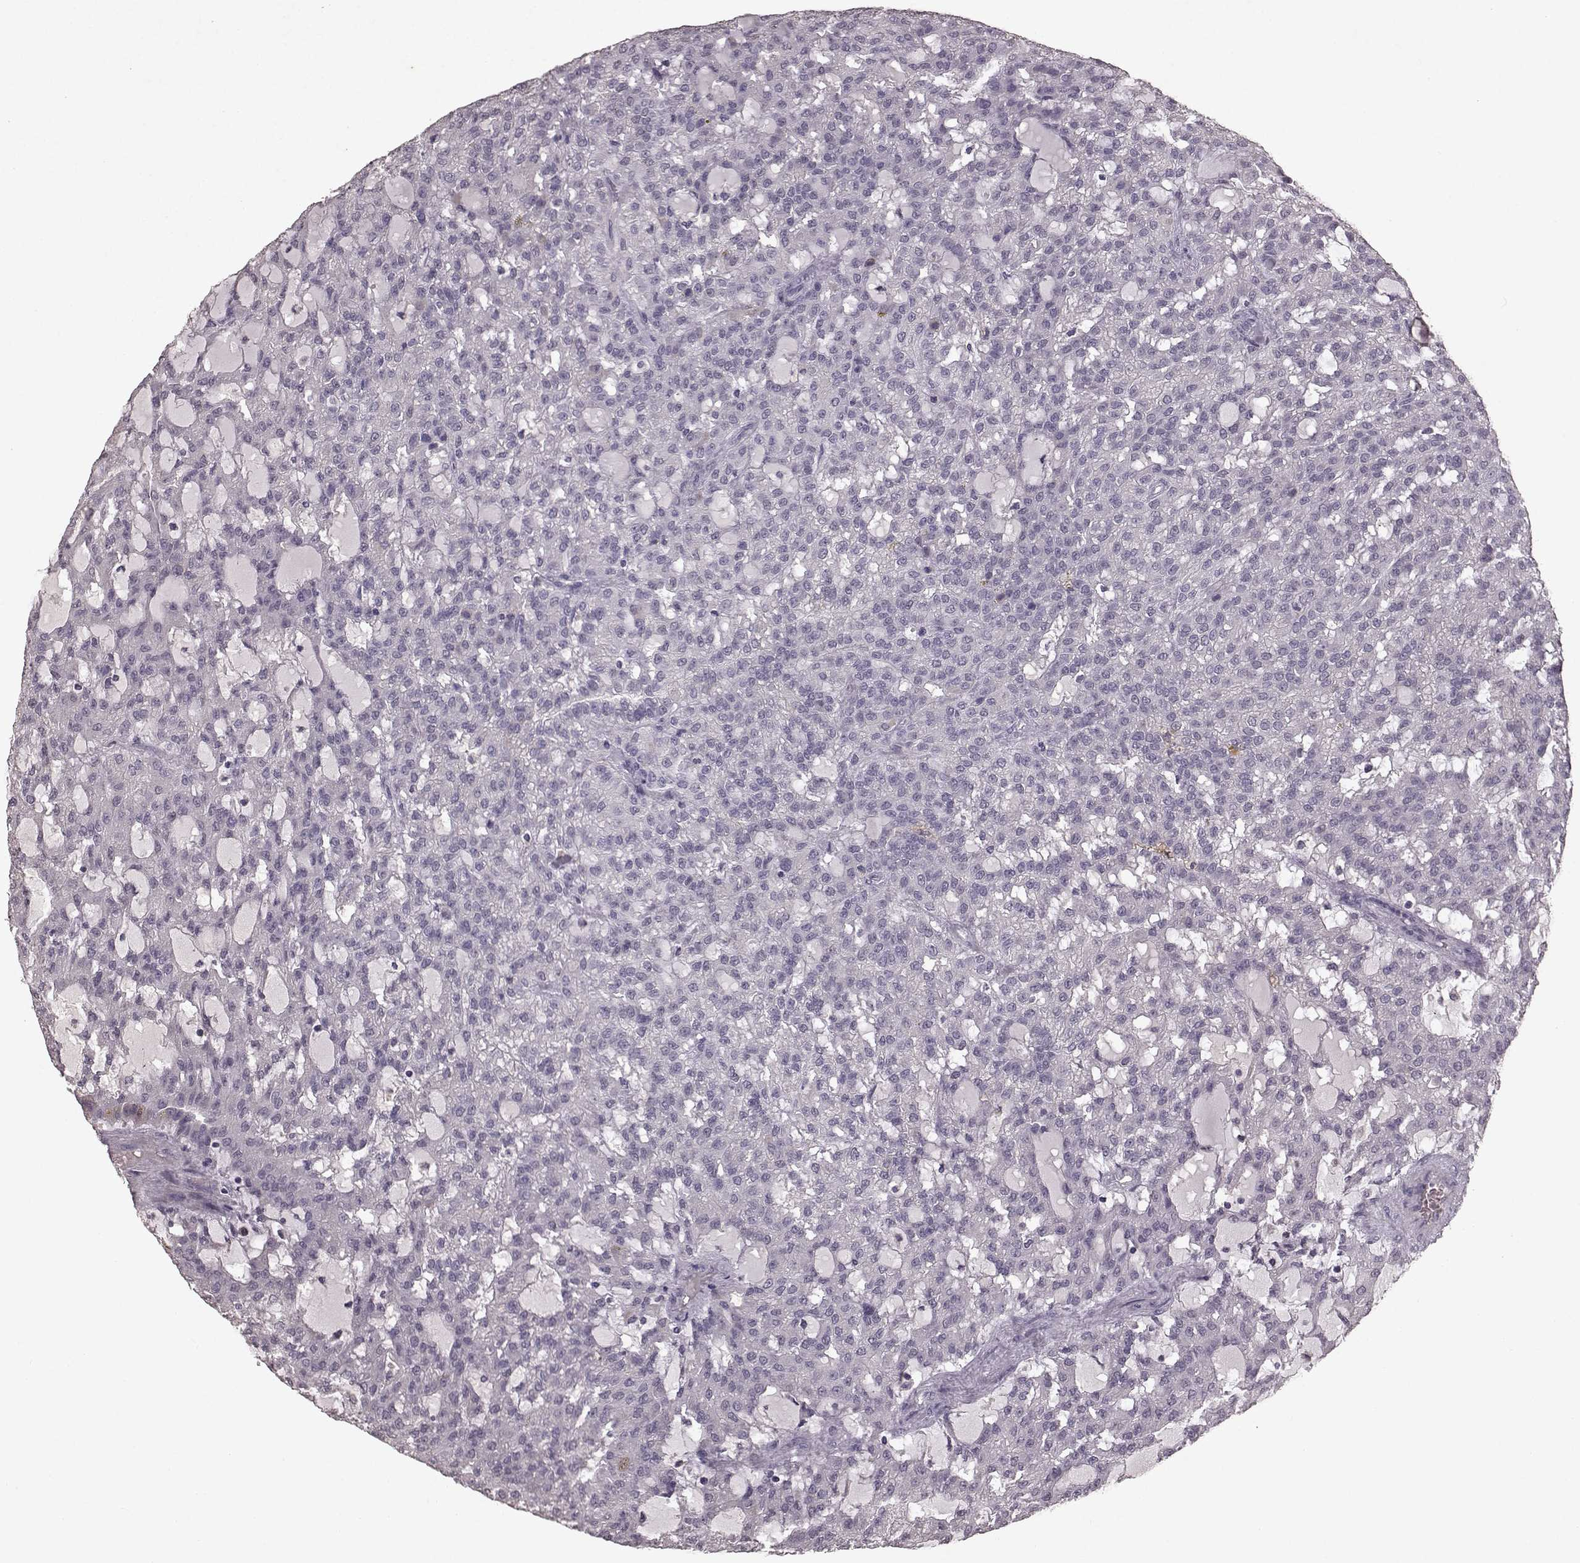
{"staining": {"intensity": "negative", "quantity": "none", "location": "none"}, "tissue": "renal cancer", "cell_type": "Tumor cells", "image_type": "cancer", "snomed": [{"axis": "morphology", "description": "Adenocarcinoma, NOS"}, {"axis": "topography", "description": "Kidney"}], "caption": "Immunohistochemistry image of neoplastic tissue: renal cancer stained with DAB (3,3'-diaminobenzidine) displays no significant protein positivity in tumor cells. (IHC, brightfield microscopy, high magnification).", "gene": "FRRS1L", "patient": {"sex": "male", "age": 63}}